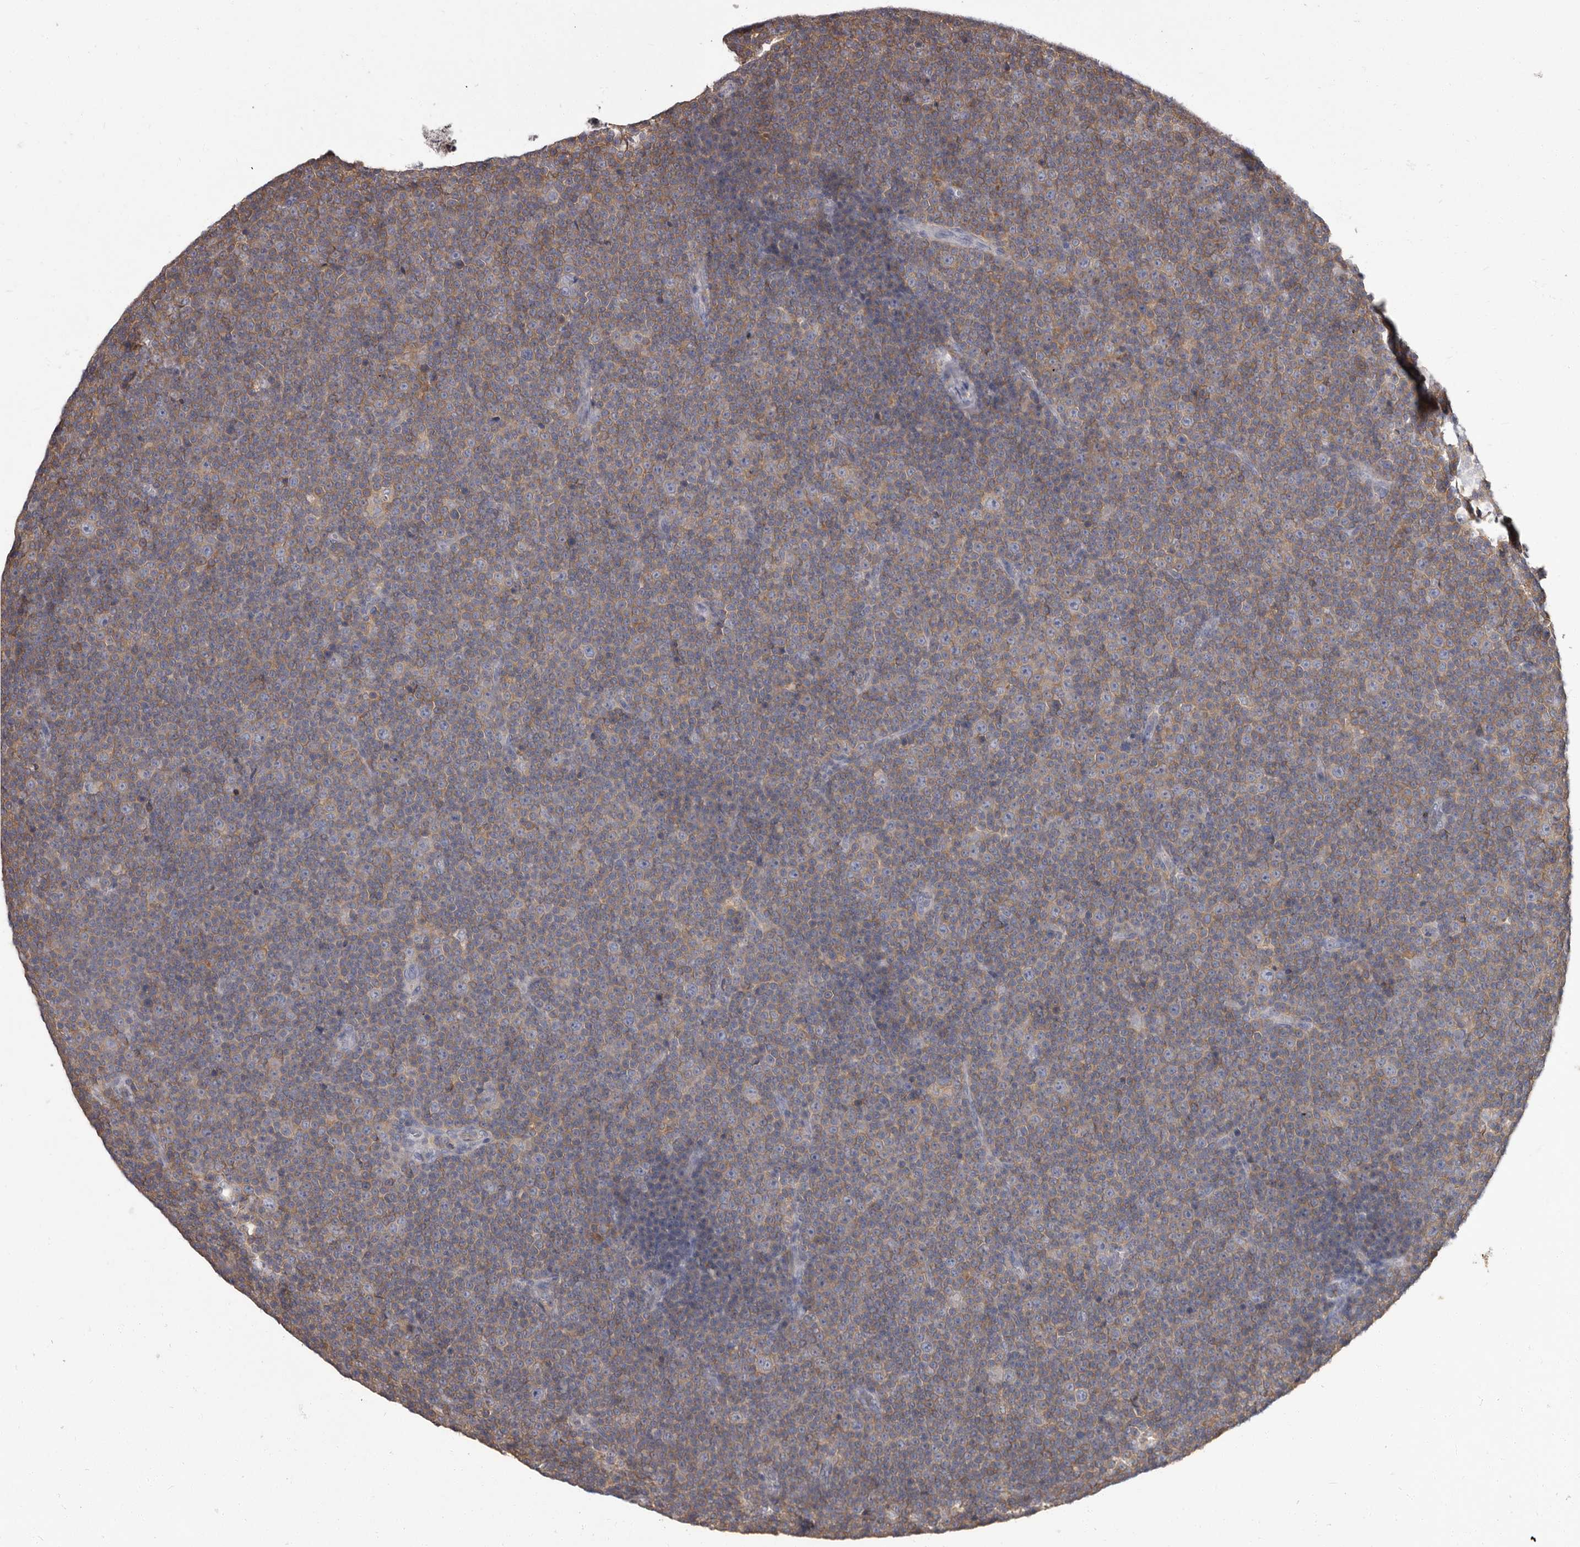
{"staining": {"intensity": "weak", "quantity": "<25%", "location": "cytoplasmic/membranous"}, "tissue": "lymphoma", "cell_type": "Tumor cells", "image_type": "cancer", "snomed": [{"axis": "morphology", "description": "Malignant lymphoma, non-Hodgkin's type, Low grade"}, {"axis": "topography", "description": "Lymph node"}], "caption": "Tumor cells are negative for protein expression in human low-grade malignant lymphoma, non-Hodgkin's type. Brightfield microscopy of IHC stained with DAB (brown) and hematoxylin (blue), captured at high magnification.", "gene": "APEH", "patient": {"sex": "female", "age": 67}}